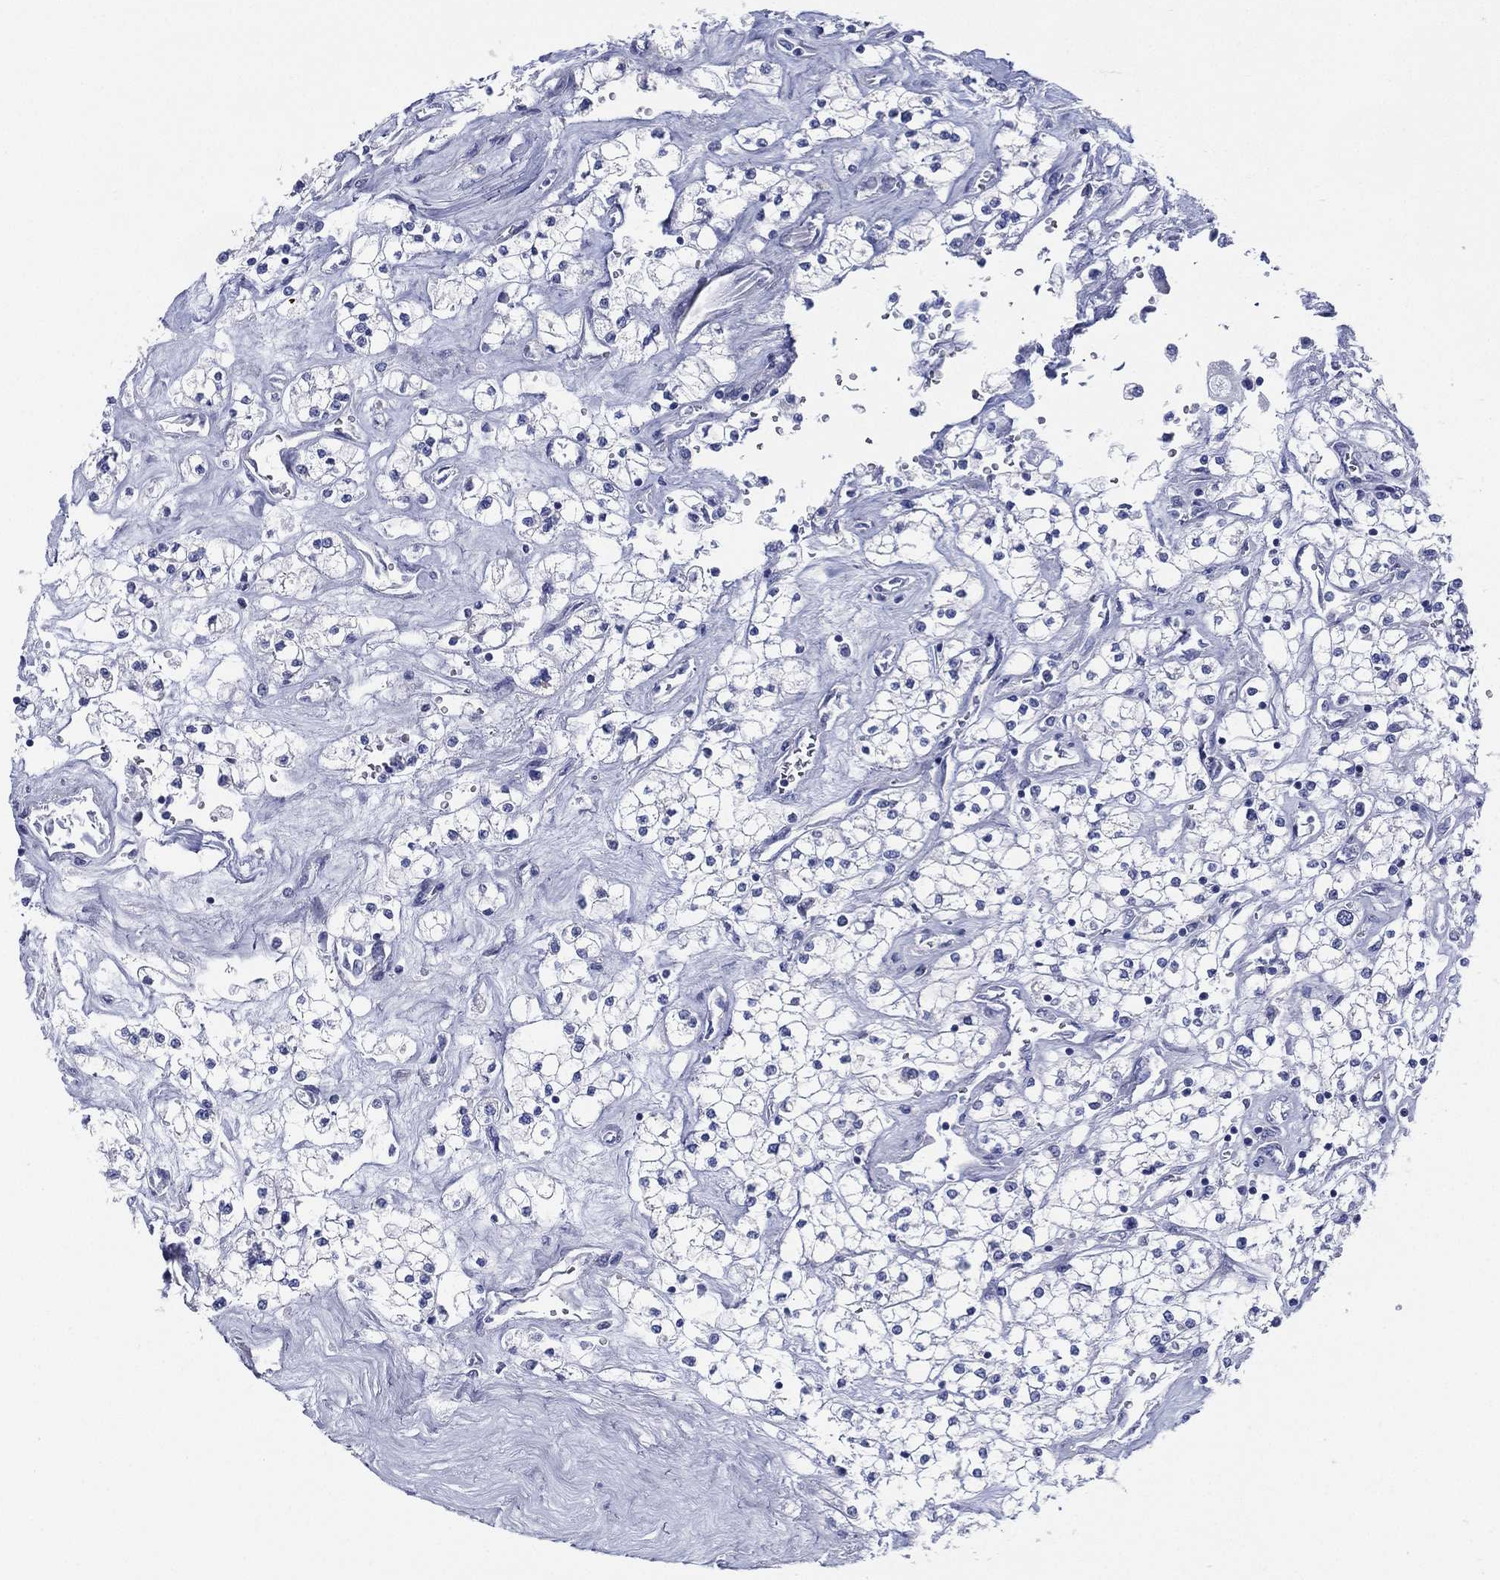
{"staining": {"intensity": "negative", "quantity": "none", "location": "none"}, "tissue": "renal cancer", "cell_type": "Tumor cells", "image_type": "cancer", "snomed": [{"axis": "morphology", "description": "Adenocarcinoma, NOS"}, {"axis": "topography", "description": "Kidney"}], "caption": "Tumor cells are negative for protein expression in human renal cancer (adenocarcinoma).", "gene": "RSPH4A", "patient": {"sex": "male", "age": 80}}